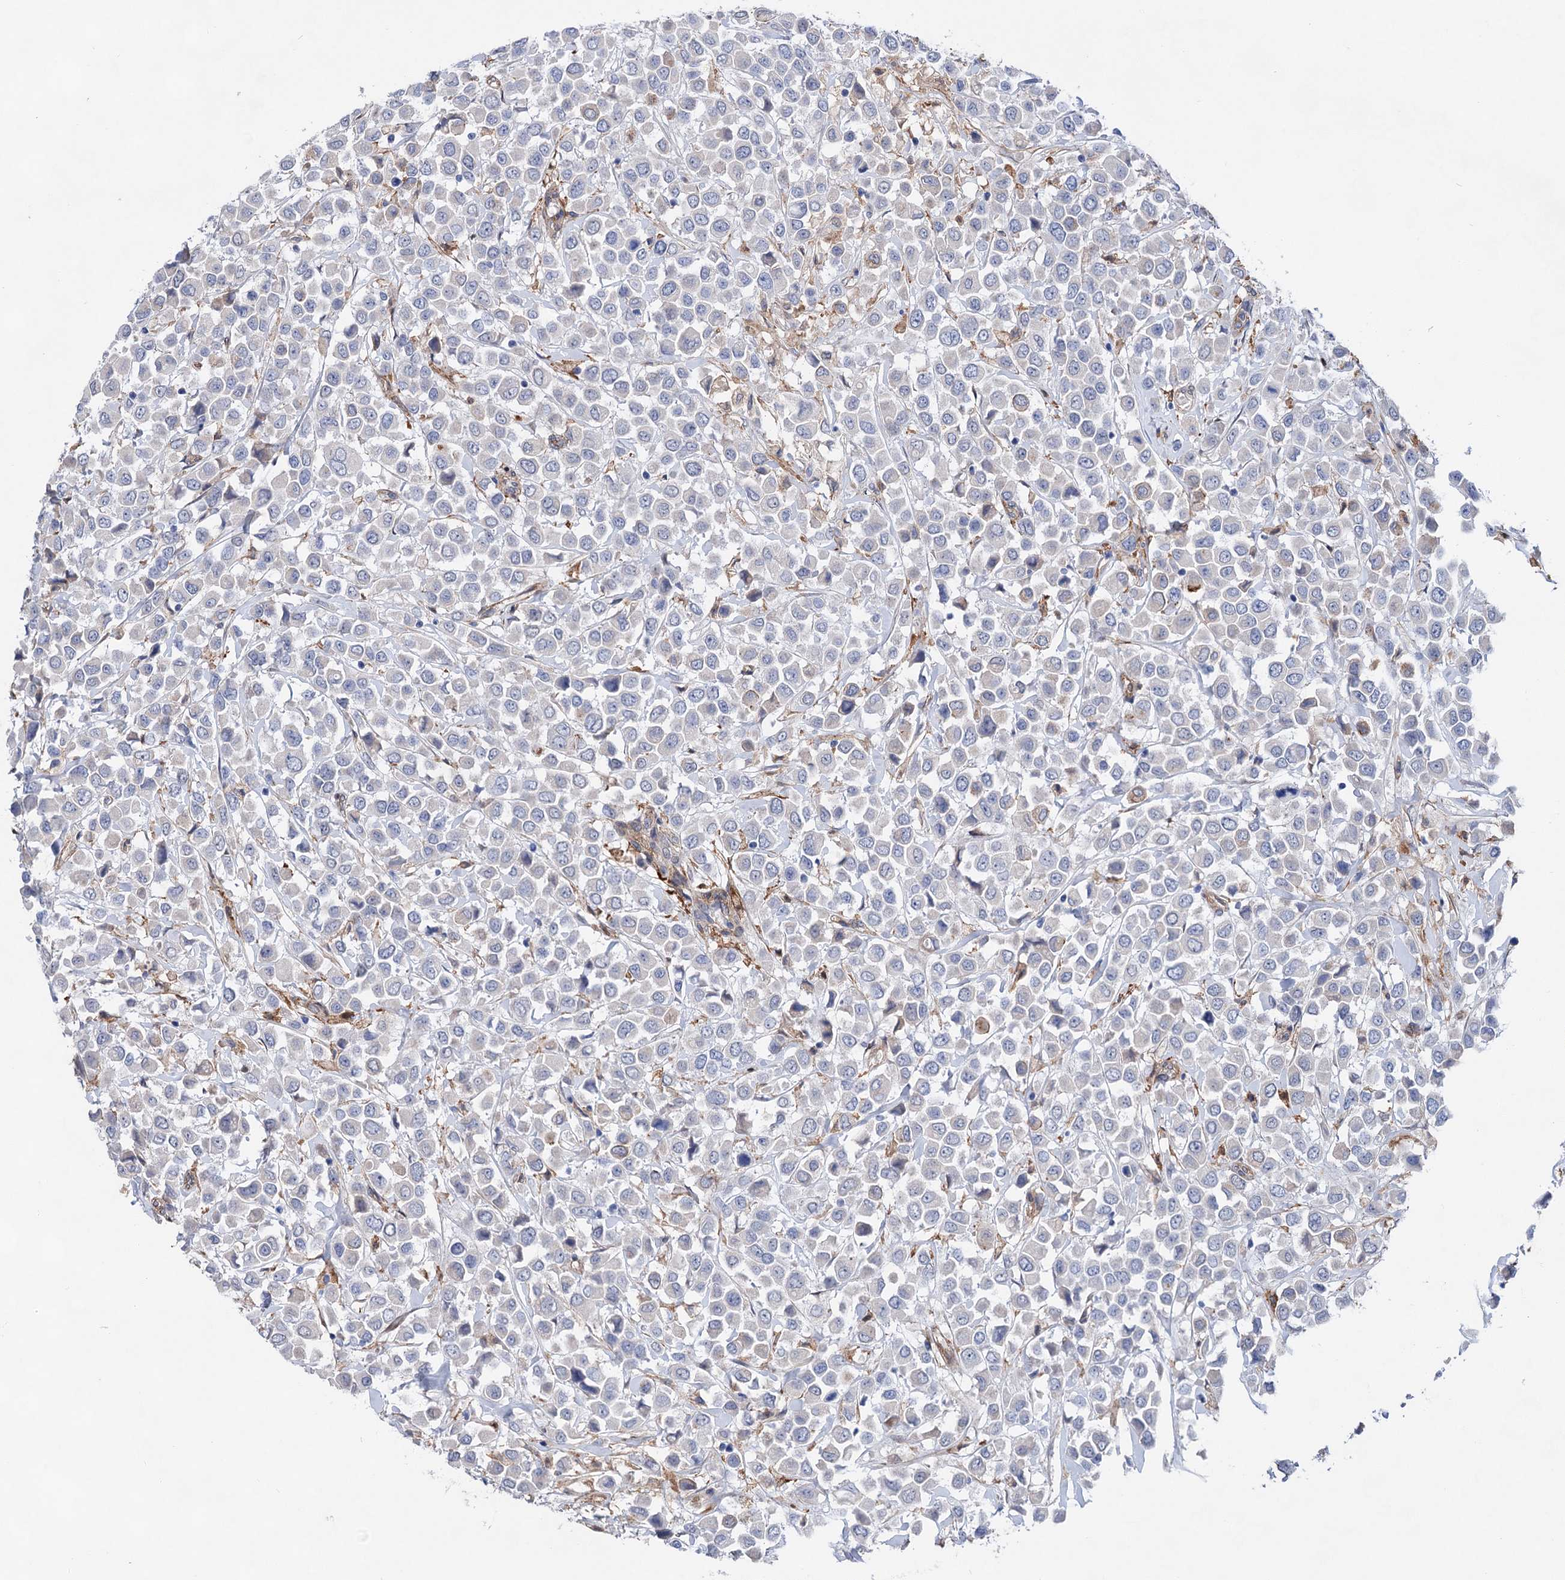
{"staining": {"intensity": "negative", "quantity": "none", "location": "none"}, "tissue": "breast cancer", "cell_type": "Tumor cells", "image_type": "cancer", "snomed": [{"axis": "morphology", "description": "Duct carcinoma"}, {"axis": "topography", "description": "Breast"}], "caption": "This is an immunohistochemistry (IHC) photomicrograph of human invasive ductal carcinoma (breast). There is no positivity in tumor cells.", "gene": "TMTC3", "patient": {"sex": "female", "age": 61}}